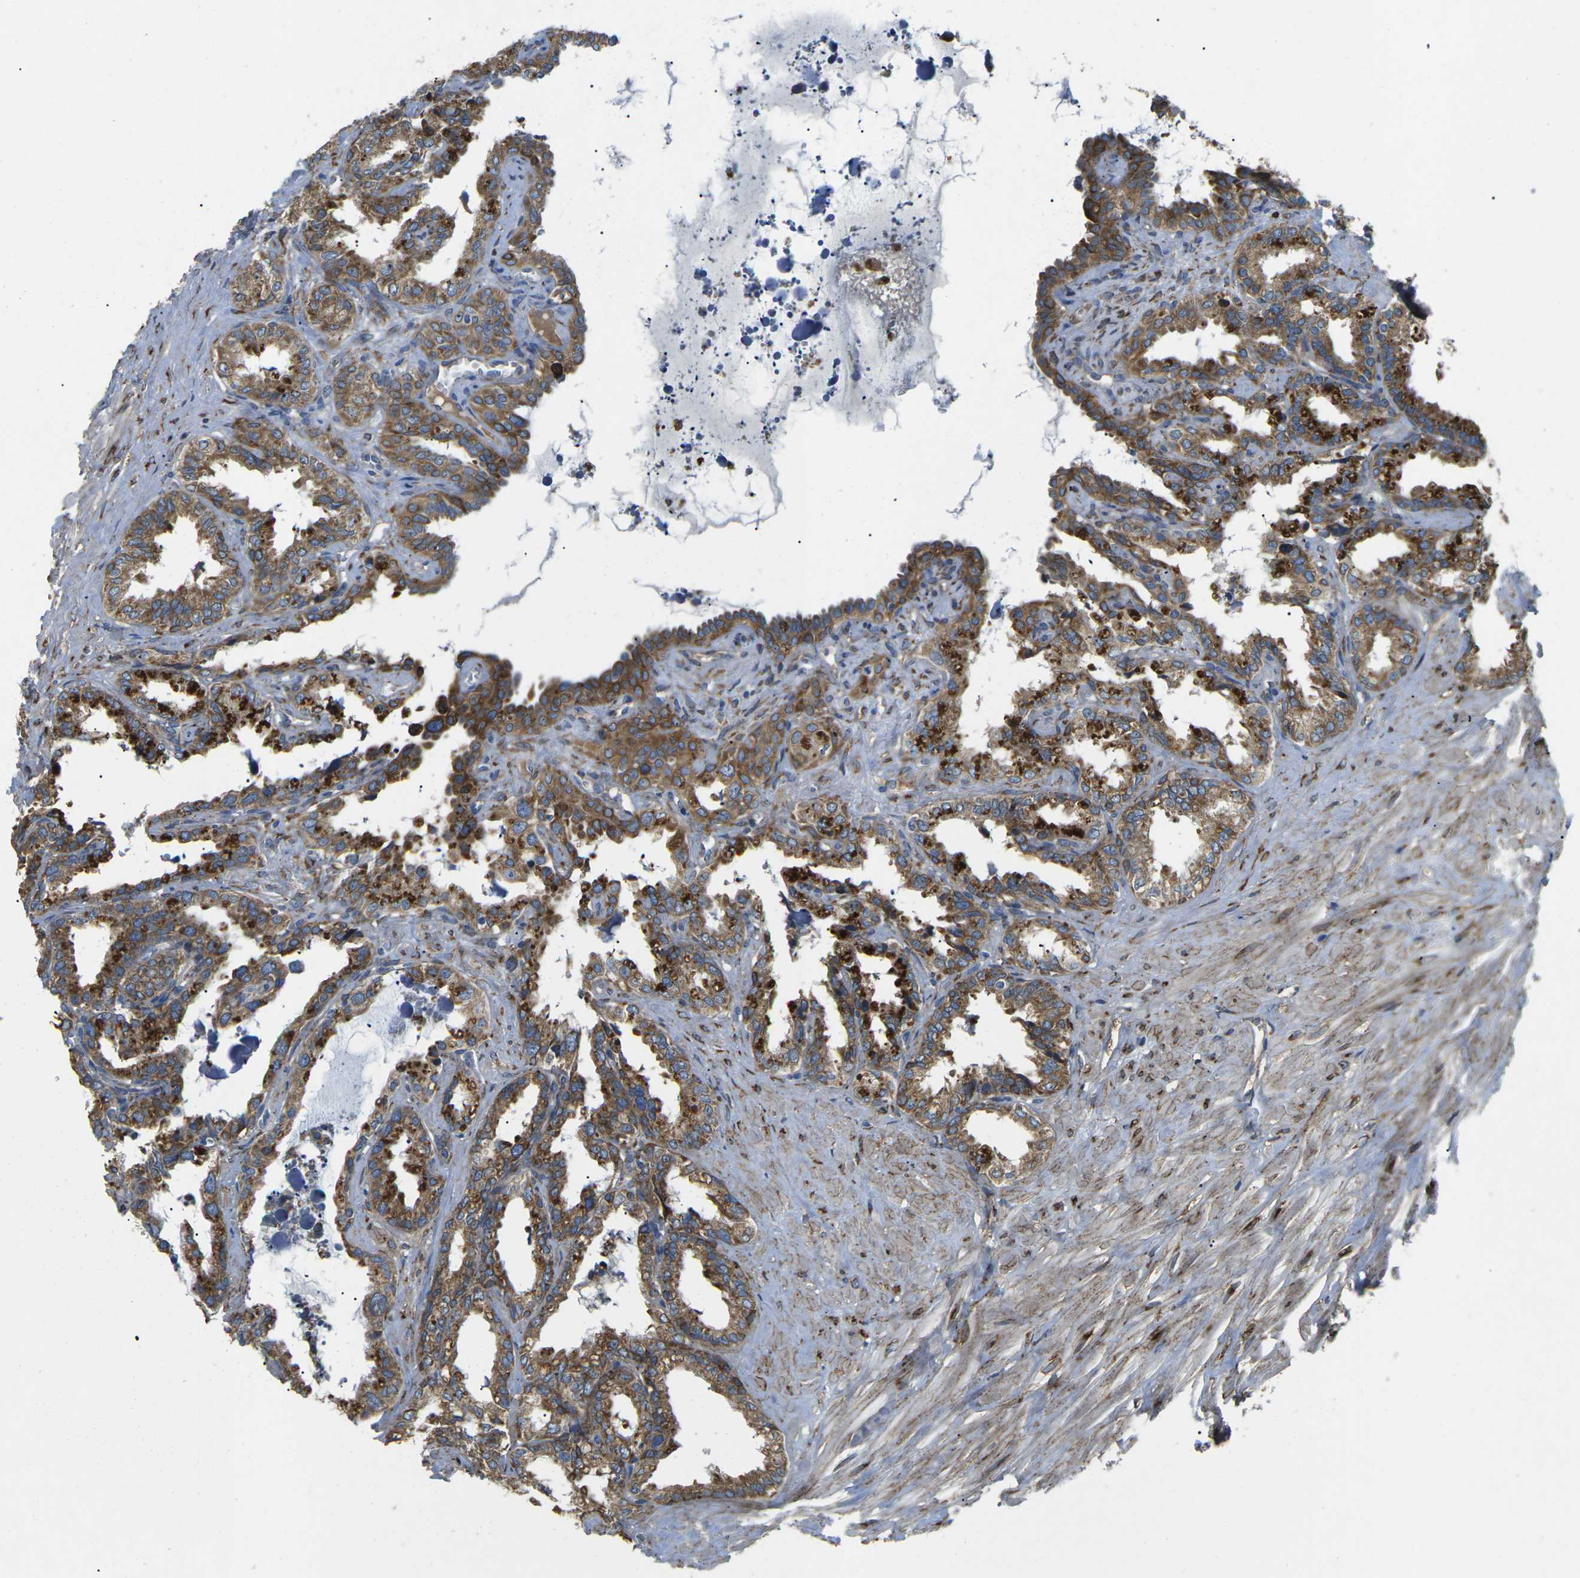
{"staining": {"intensity": "moderate", "quantity": ">75%", "location": "cytoplasmic/membranous"}, "tissue": "seminal vesicle", "cell_type": "Glandular cells", "image_type": "normal", "snomed": [{"axis": "morphology", "description": "Normal tissue, NOS"}, {"axis": "topography", "description": "Seminal veicle"}], "caption": "Human seminal vesicle stained for a protein (brown) exhibits moderate cytoplasmic/membranous positive staining in approximately >75% of glandular cells.", "gene": "PDZD8", "patient": {"sex": "male", "age": 64}}